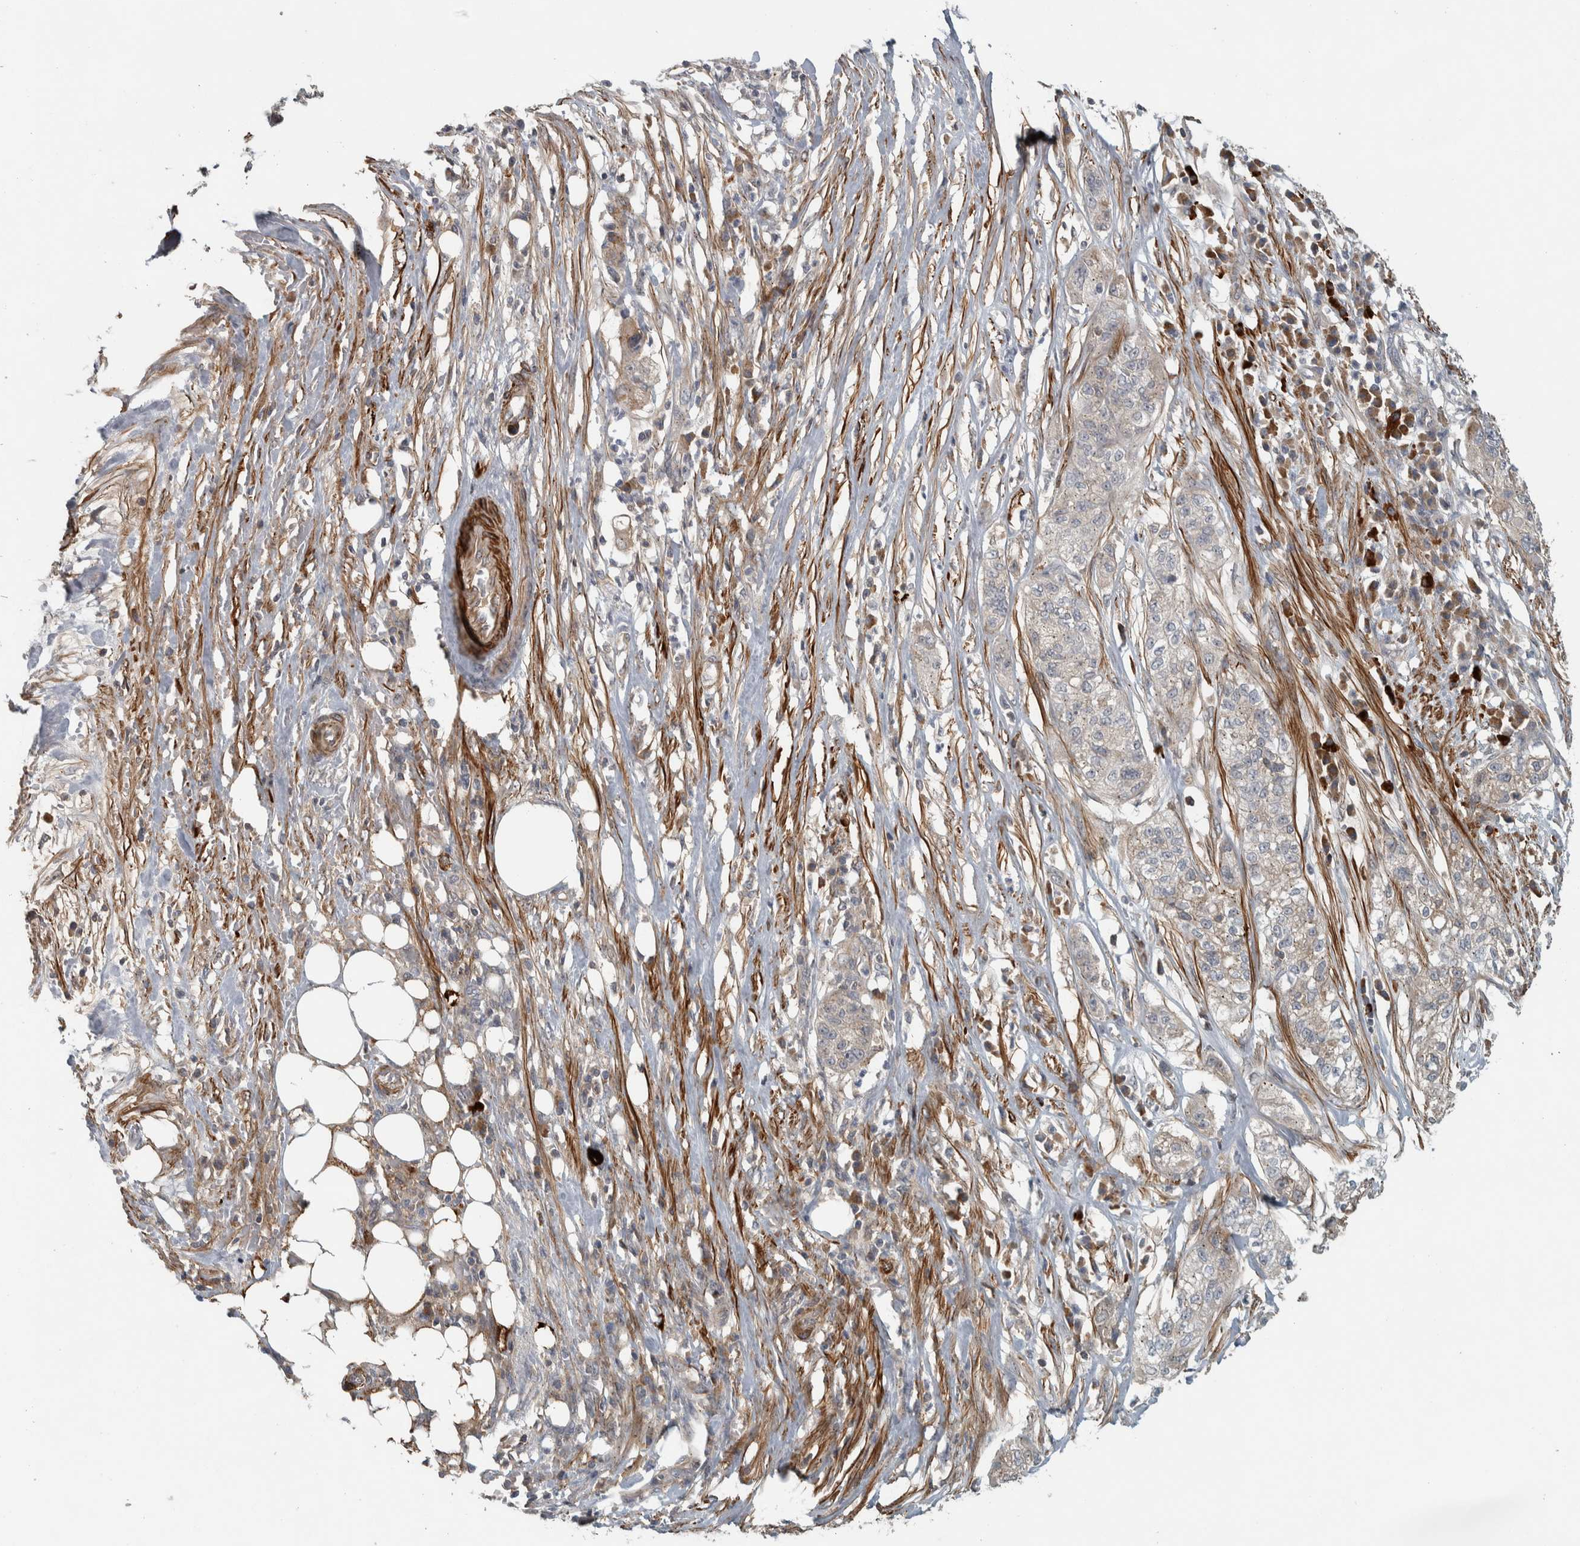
{"staining": {"intensity": "negative", "quantity": "none", "location": "none"}, "tissue": "pancreatic cancer", "cell_type": "Tumor cells", "image_type": "cancer", "snomed": [{"axis": "morphology", "description": "Adenocarcinoma, NOS"}, {"axis": "topography", "description": "Pancreas"}], "caption": "Immunohistochemical staining of pancreatic adenocarcinoma reveals no significant staining in tumor cells.", "gene": "LBHD1", "patient": {"sex": "female", "age": 78}}